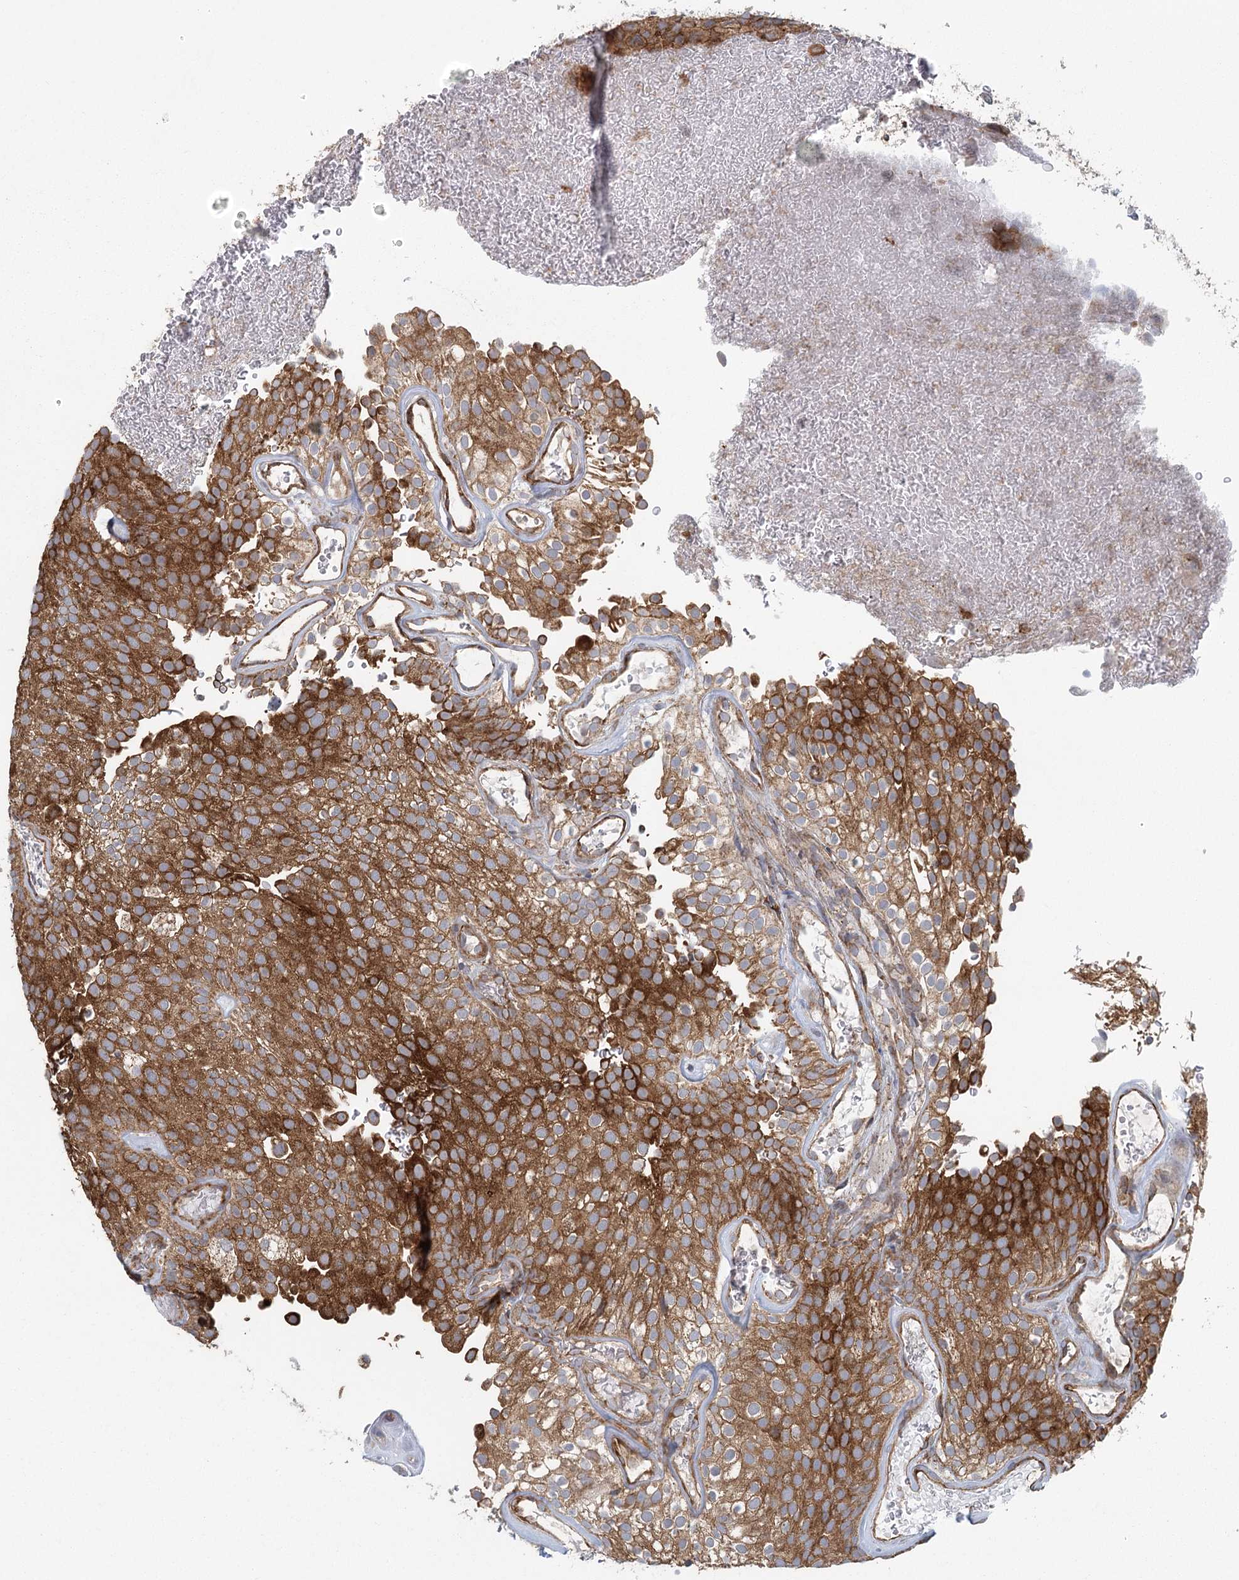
{"staining": {"intensity": "strong", "quantity": "25%-75%", "location": "cytoplasmic/membranous"}, "tissue": "urothelial cancer", "cell_type": "Tumor cells", "image_type": "cancer", "snomed": [{"axis": "morphology", "description": "Urothelial carcinoma, Low grade"}, {"axis": "topography", "description": "Urinary bladder"}], "caption": "A high amount of strong cytoplasmic/membranous positivity is identified in approximately 25%-75% of tumor cells in low-grade urothelial carcinoma tissue. (DAB = brown stain, brightfield microscopy at high magnification).", "gene": "PLEKHA7", "patient": {"sex": "male", "age": 78}}